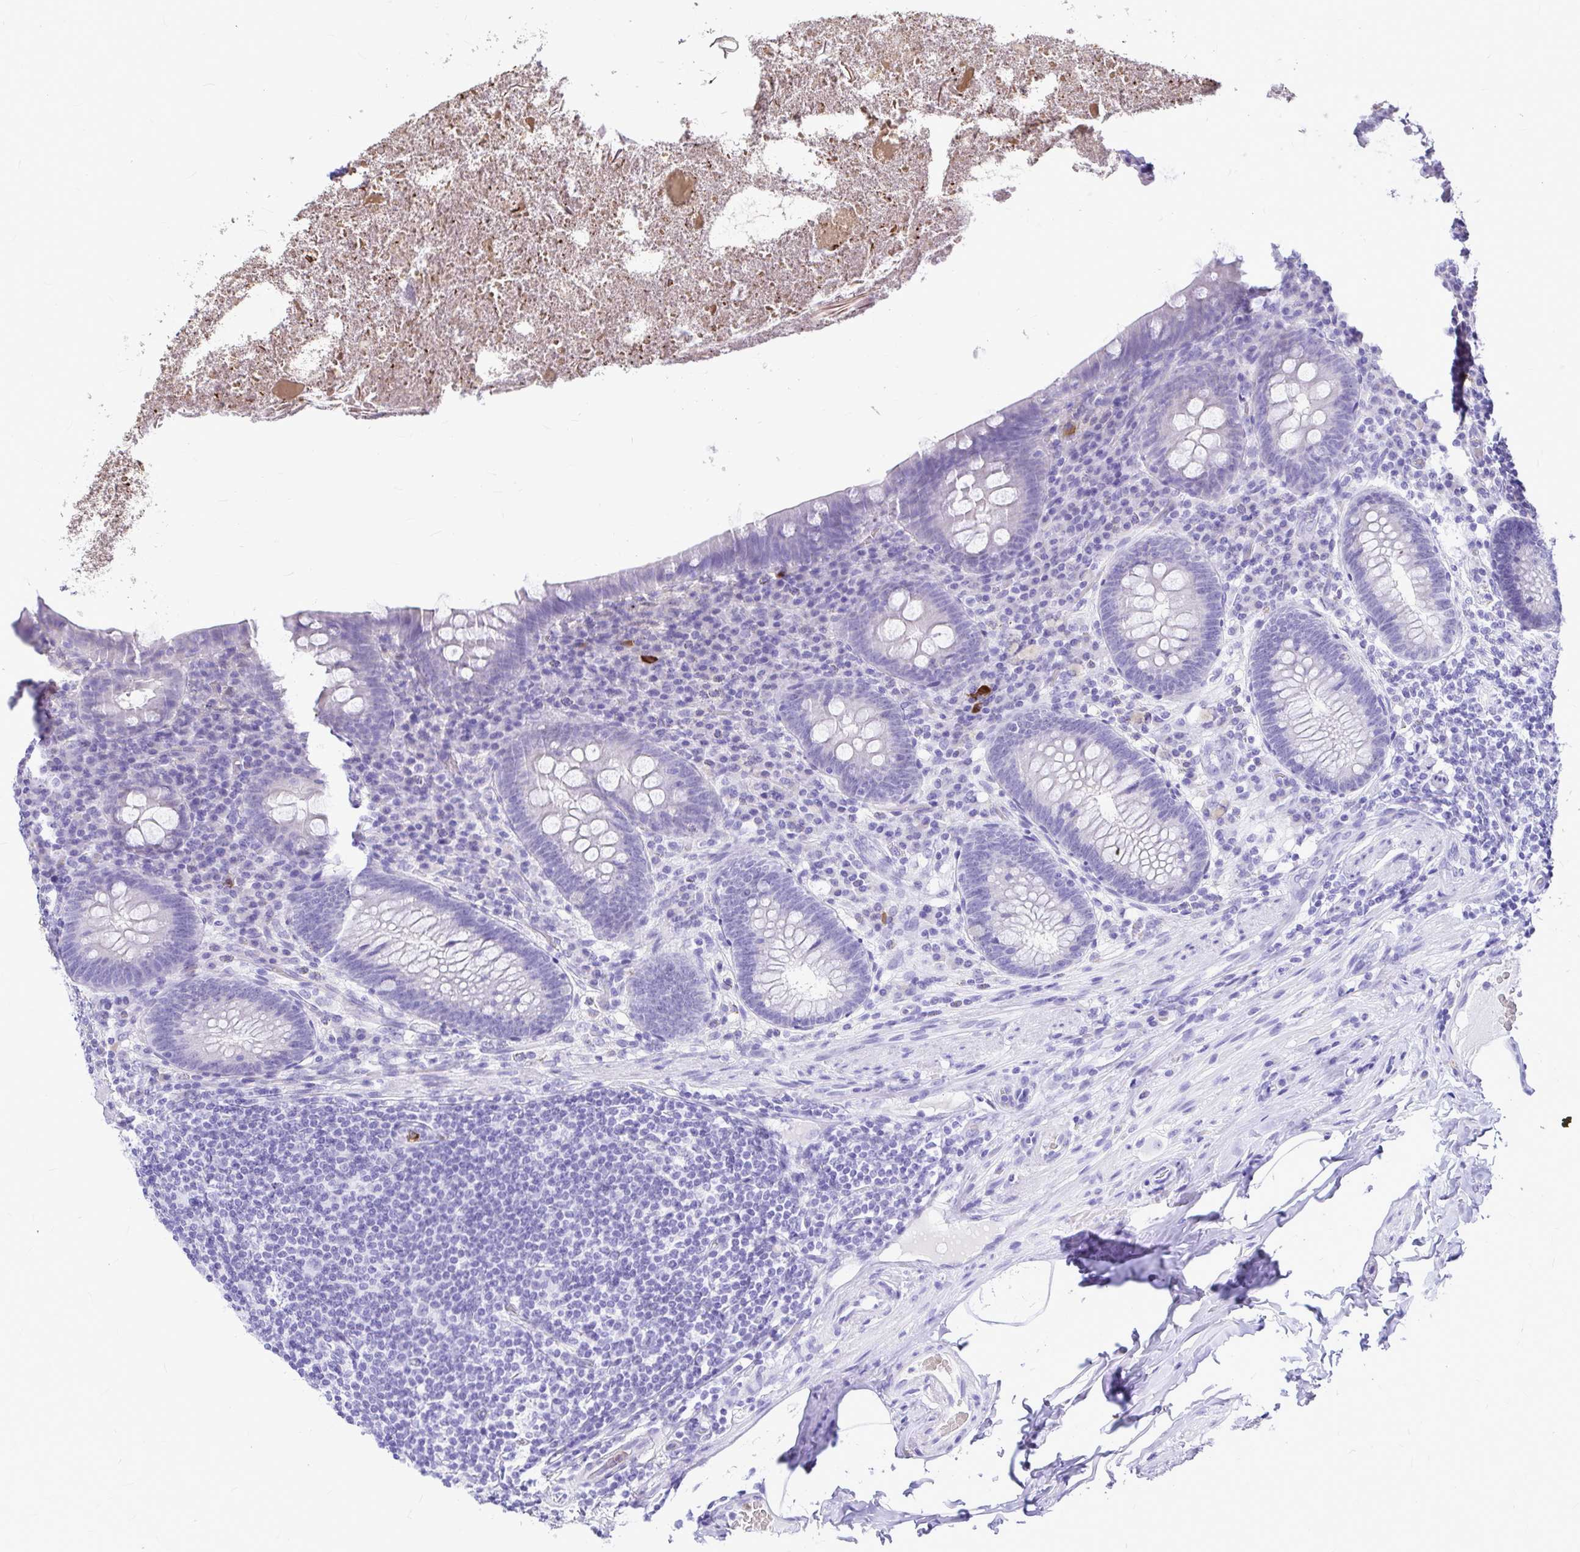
{"staining": {"intensity": "negative", "quantity": "none", "location": "none"}, "tissue": "appendix", "cell_type": "Glandular cells", "image_type": "normal", "snomed": [{"axis": "morphology", "description": "Normal tissue, NOS"}, {"axis": "topography", "description": "Appendix"}], "caption": "Appendix stained for a protein using IHC demonstrates no staining glandular cells.", "gene": "CLEC1B", "patient": {"sex": "male", "age": 71}}